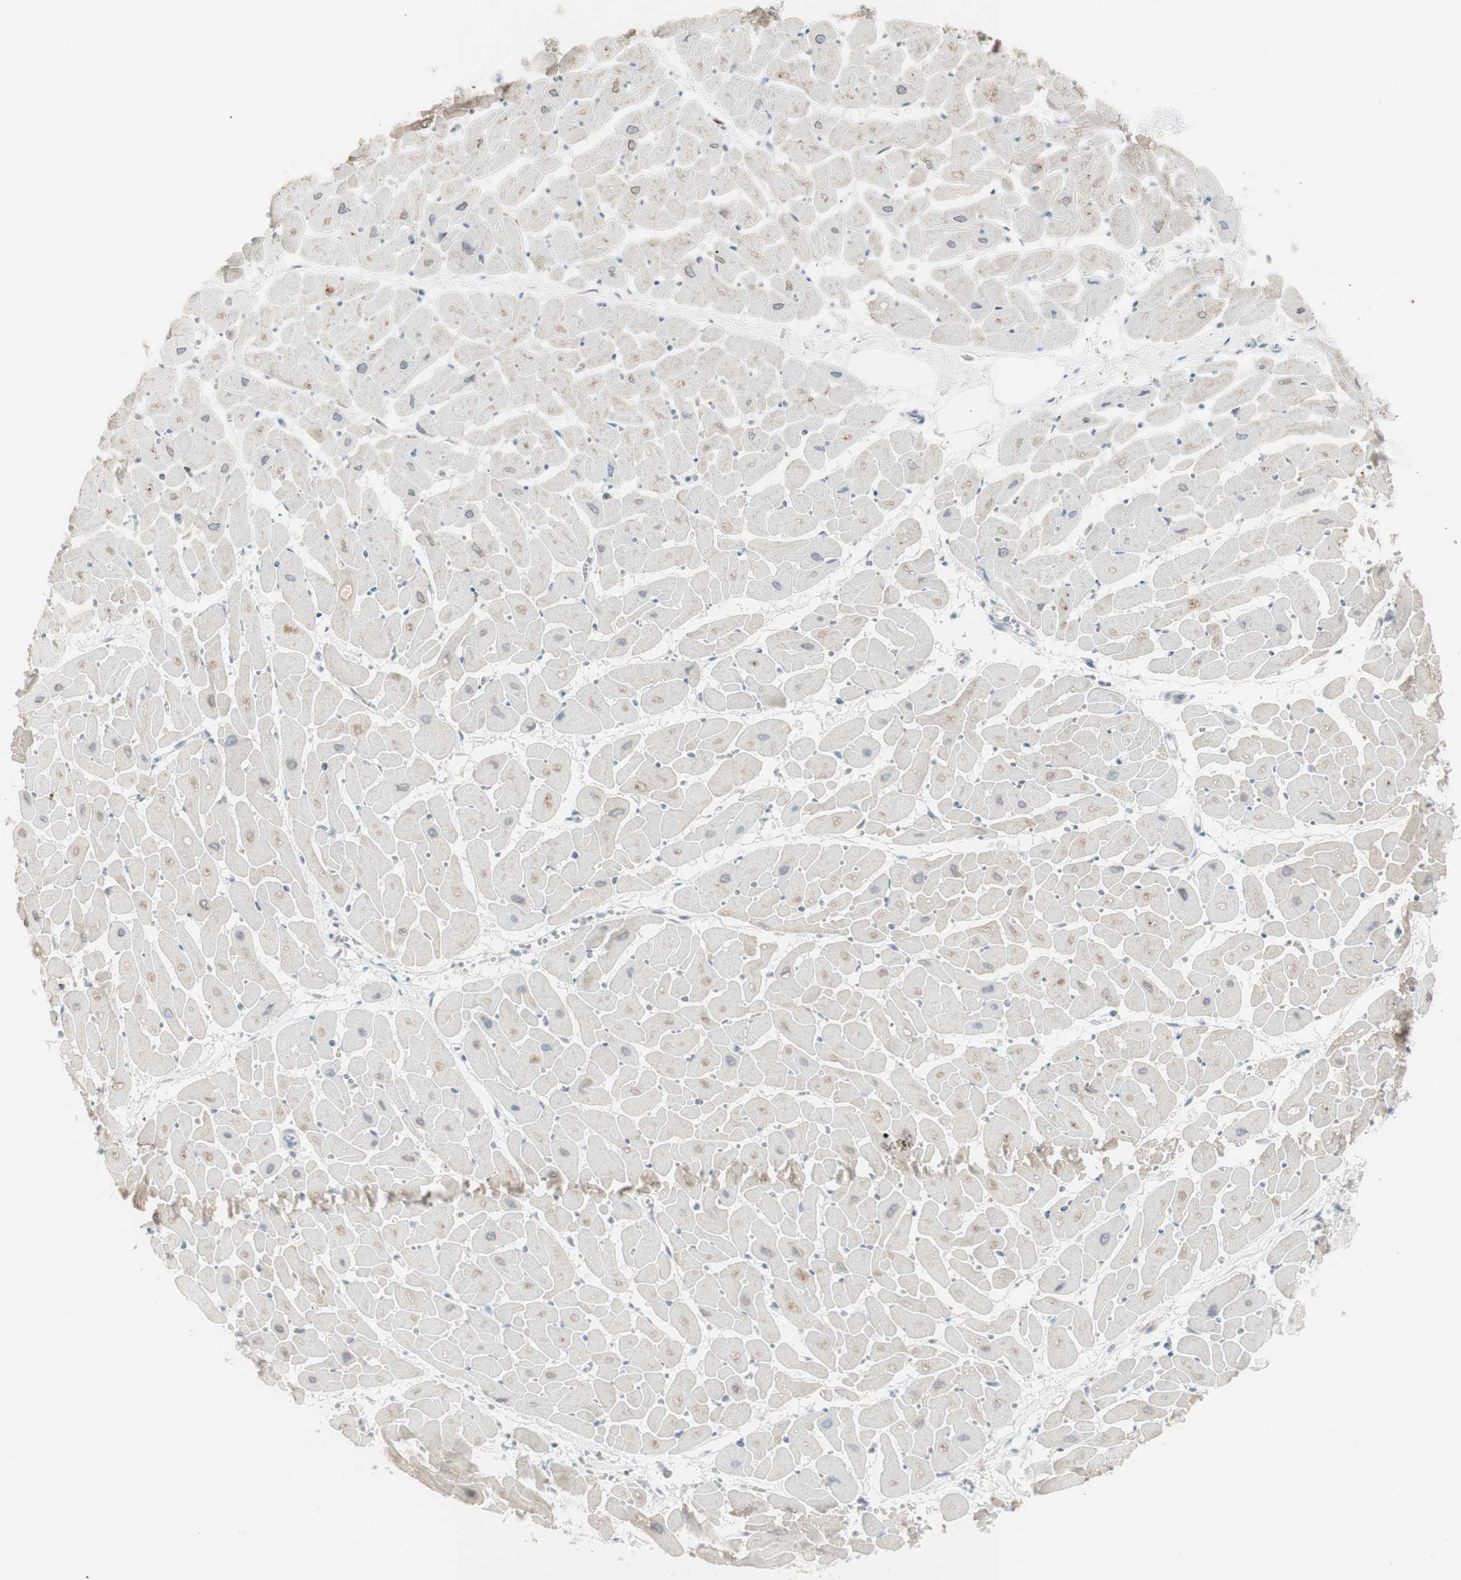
{"staining": {"intensity": "weak", "quantity": "25%-75%", "location": "cytoplasmic/membranous"}, "tissue": "heart muscle", "cell_type": "Cardiomyocytes", "image_type": "normal", "snomed": [{"axis": "morphology", "description": "Normal tissue, NOS"}, {"axis": "topography", "description": "Heart"}], "caption": "The immunohistochemical stain shows weak cytoplasmic/membranous positivity in cardiomyocytes of benign heart muscle.", "gene": "MAP4K4", "patient": {"sex": "female", "age": 19}}